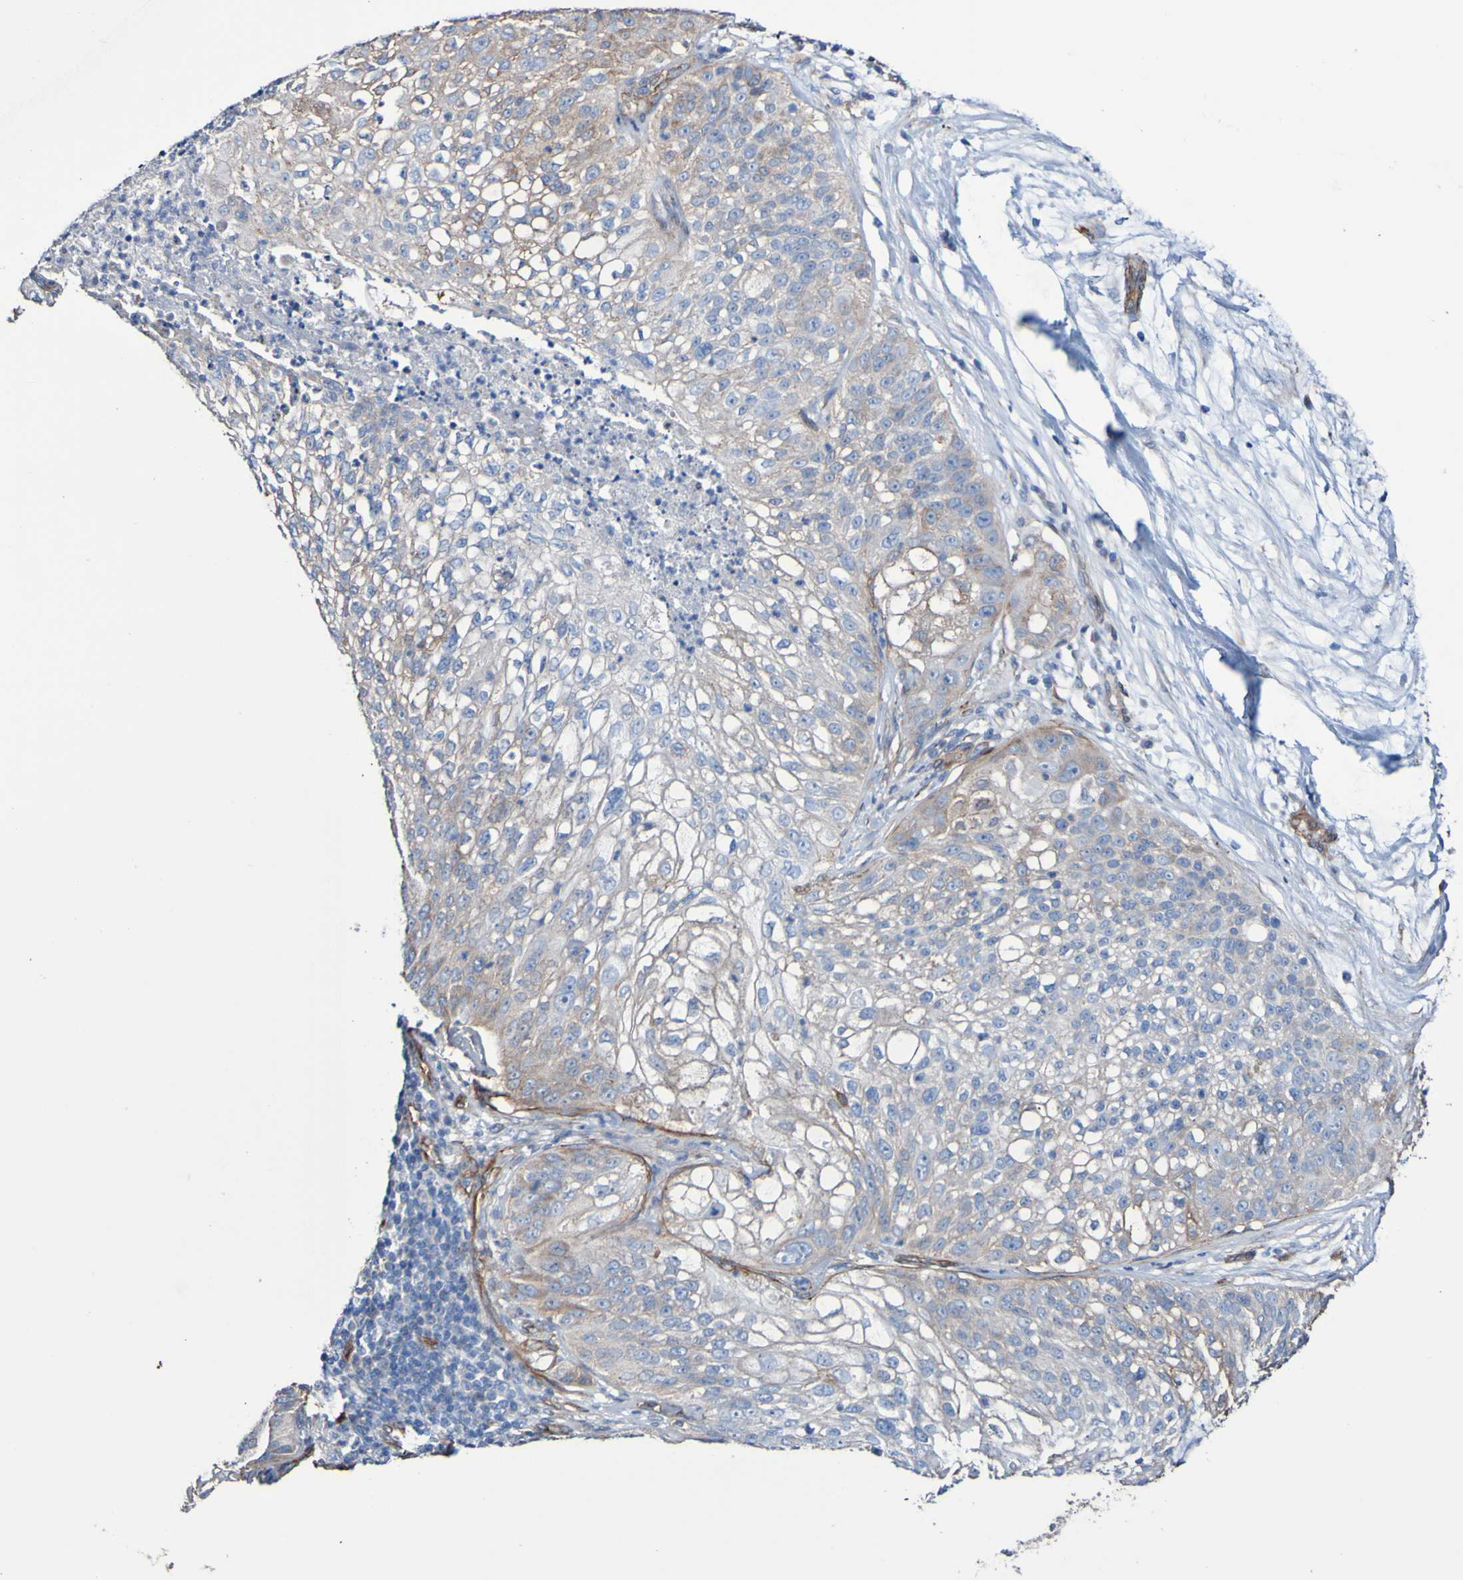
{"staining": {"intensity": "weak", "quantity": "<25%", "location": "cytoplasmic/membranous"}, "tissue": "lung cancer", "cell_type": "Tumor cells", "image_type": "cancer", "snomed": [{"axis": "morphology", "description": "Inflammation, NOS"}, {"axis": "morphology", "description": "Squamous cell carcinoma, NOS"}, {"axis": "topography", "description": "Lymph node"}, {"axis": "topography", "description": "Soft tissue"}, {"axis": "topography", "description": "Lung"}], "caption": "Immunohistochemical staining of lung squamous cell carcinoma shows no significant staining in tumor cells.", "gene": "ELMOD3", "patient": {"sex": "male", "age": 66}}